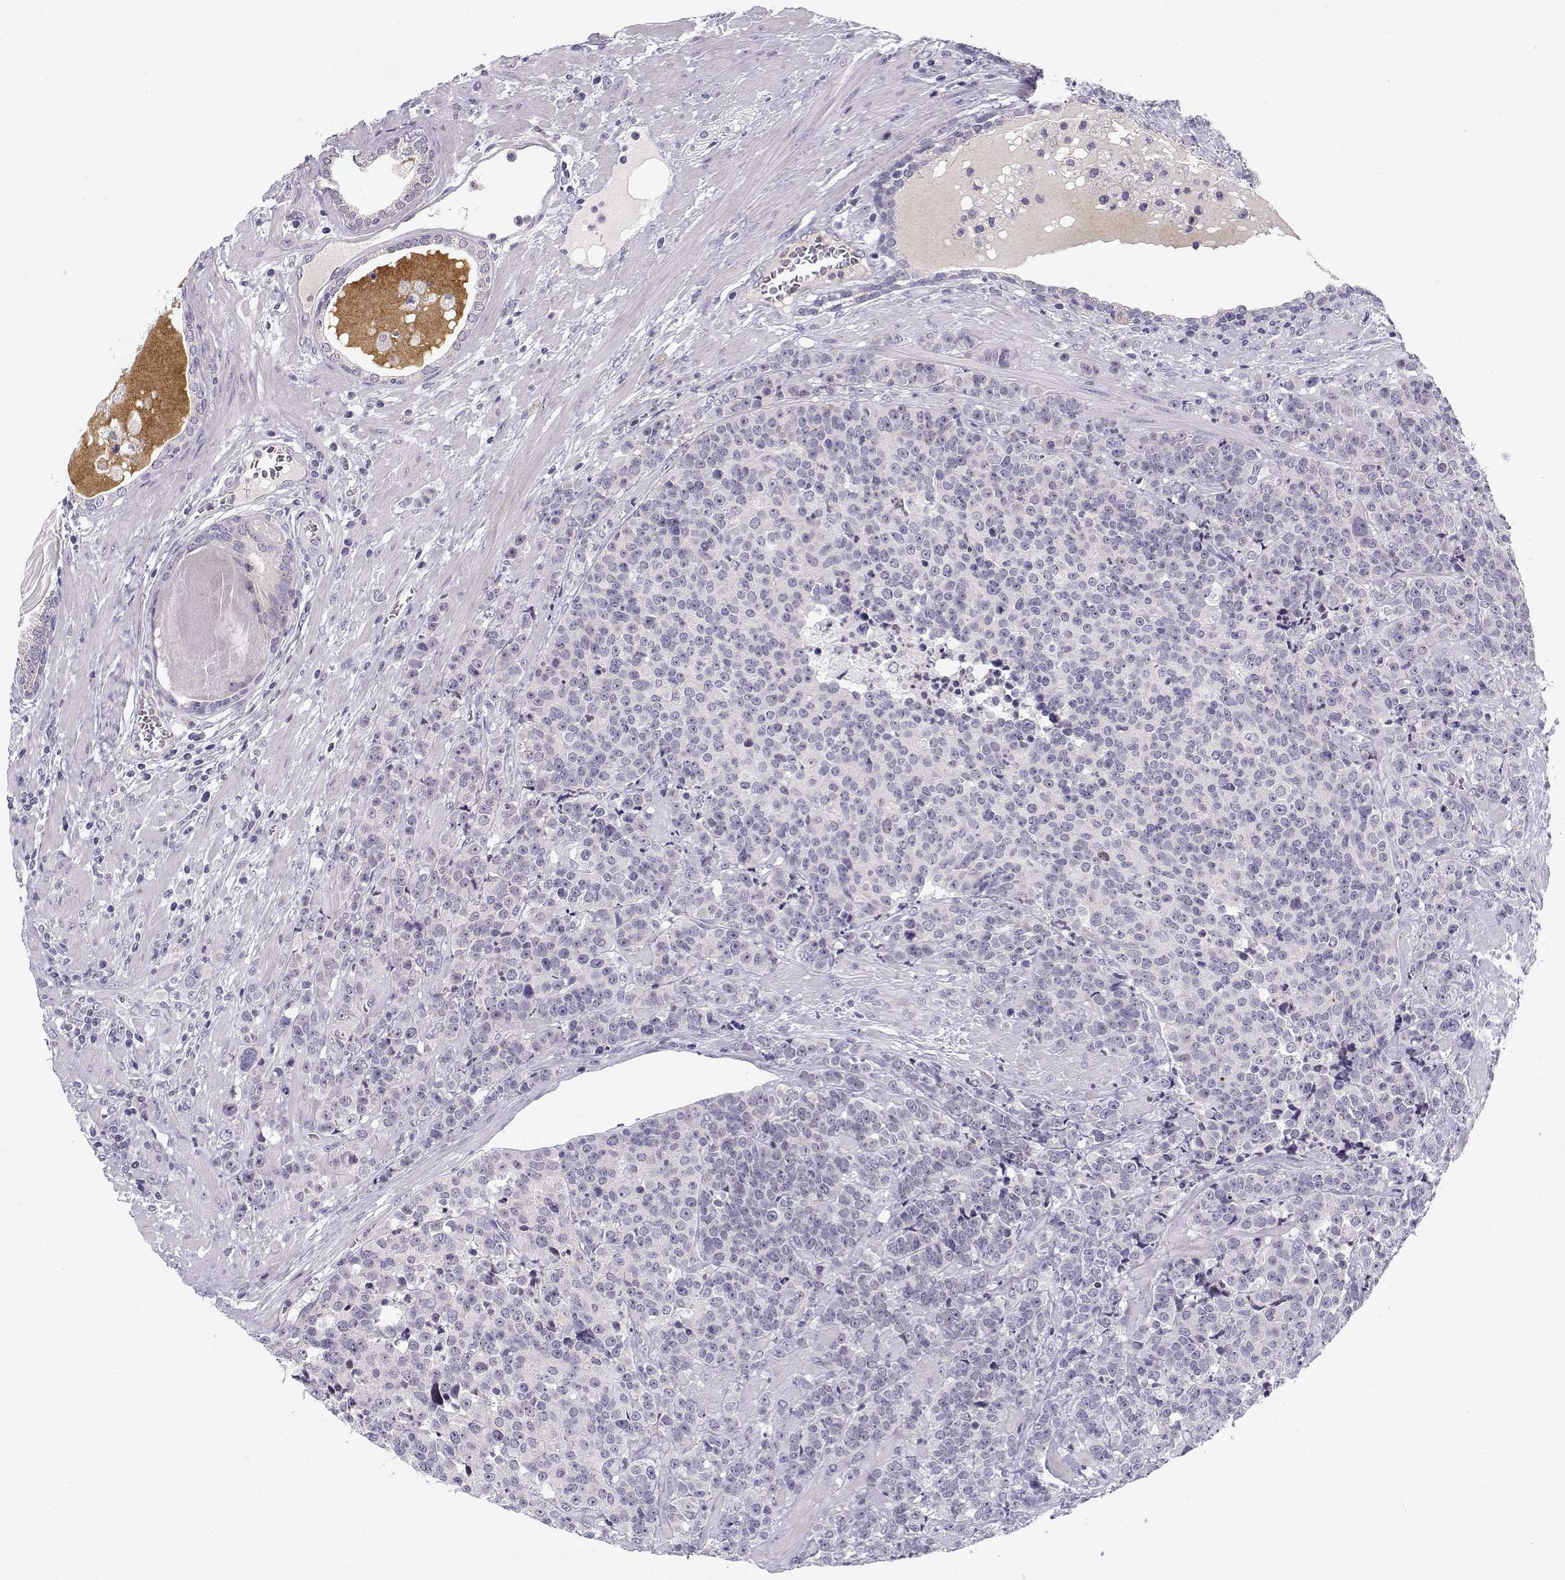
{"staining": {"intensity": "negative", "quantity": "none", "location": "none"}, "tissue": "prostate cancer", "cell_type": "Tumor cells", "image_type": "cancer", "snomed": [{"axis": "morphology", "description": "Adenocarcinoma, NOS"}, {"axis": "topography", "description": "Prostate"}], "caption": "Tumor cells show no significant protein expression in prostate cancer. (DAB (3,3'-diaminobenzidine) immunohistochemistry with hematoxylin counter stain).", "gene": "DDX25", "patient": {"sex": "male", "age": 67}}